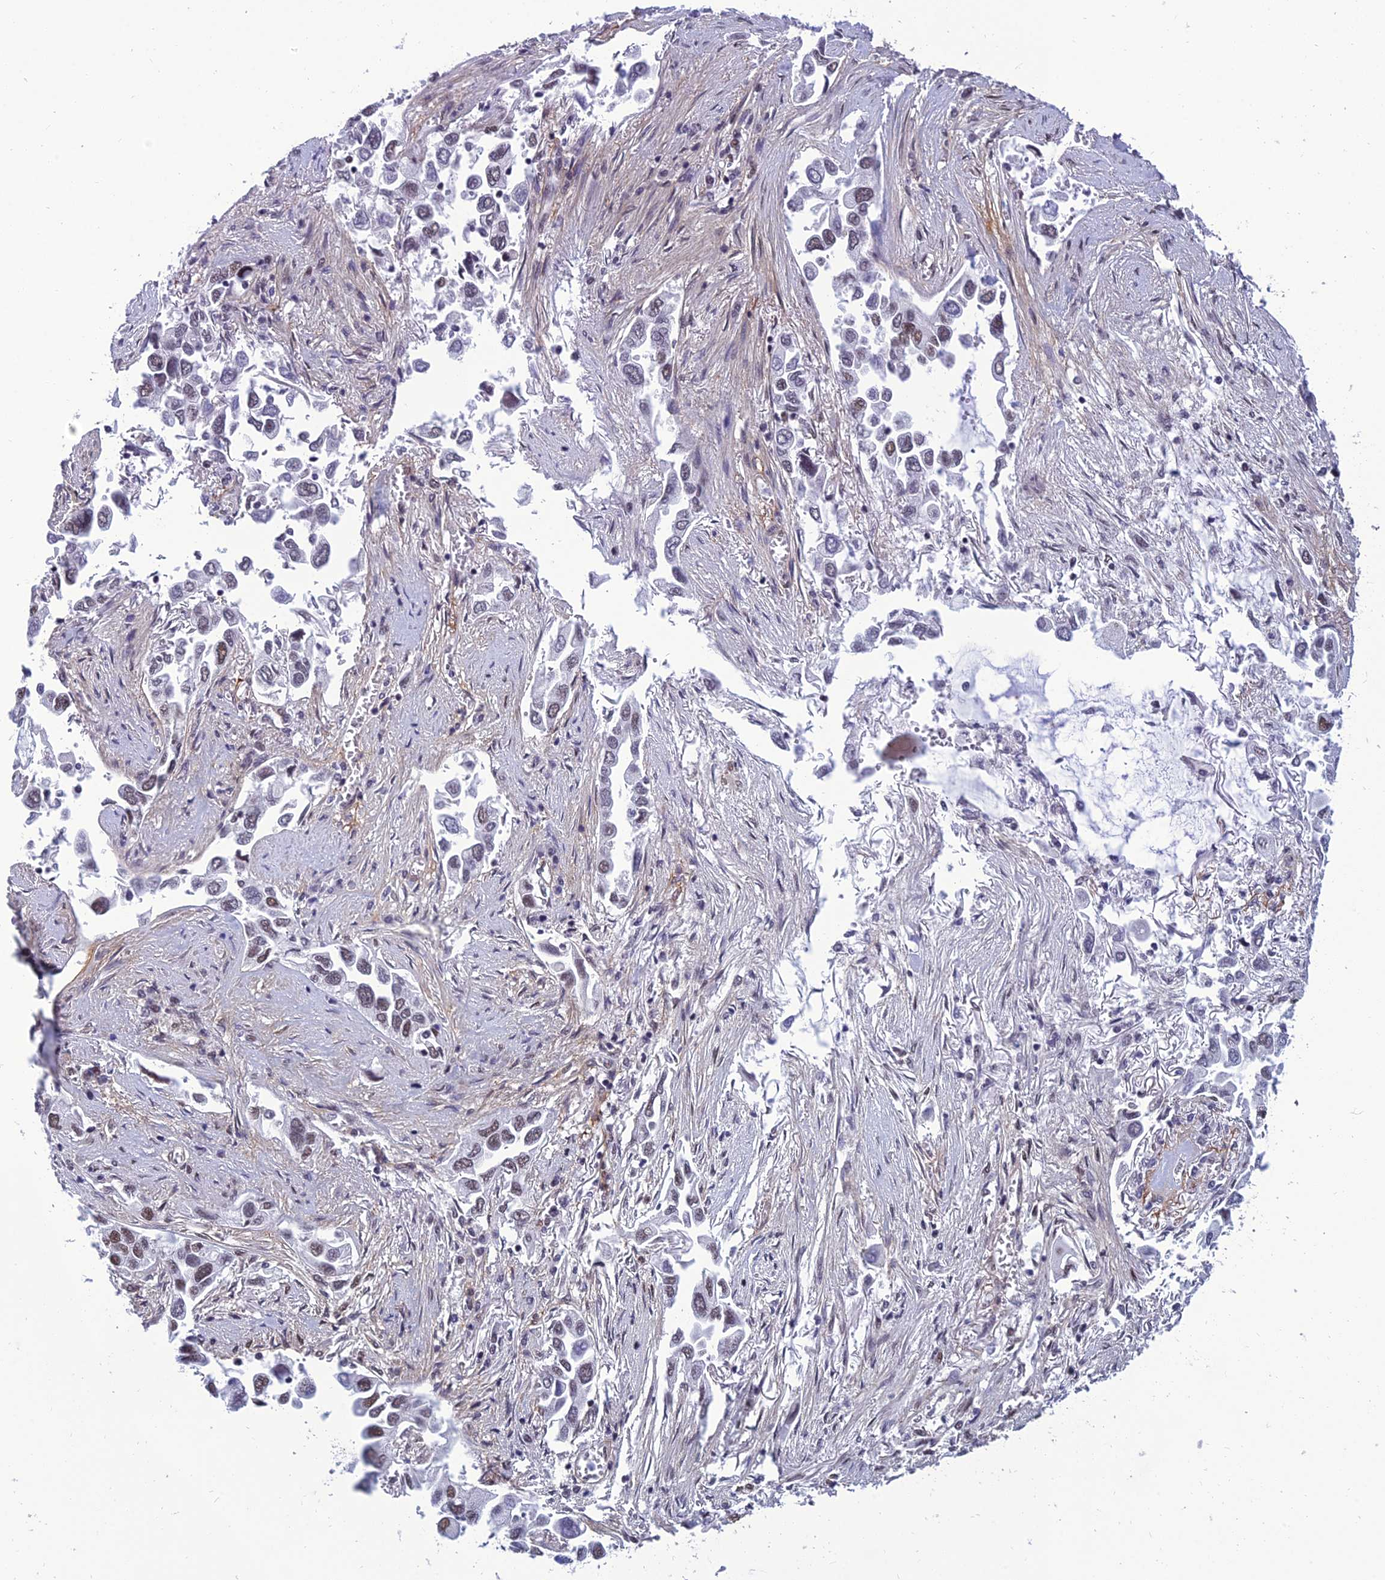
{"staining": {"intensity": "weak", "quantity": "25%-75%", "location": "nuclear"}, "tissue": "lung cancer", "cell_type": "Tumor cells", "image_type": "cancer", "snomed": [{"axis": "morphology", "description": "Adenocarcinoma, NOS"}, {"axis": "topography", "description": "Lung"}], "caption": "Immunohistochemistry photomicrograph of neoplastic tissue: lung adenocarcinoma stained using immunohistochemistry (IHC) shows low levels of weak protein expression localized specifically in the nuclear of tumor cells, appearing as a nuclear brown color.", "gene": "RSRC1", "patient": {"sex": "female", "age": 76}}